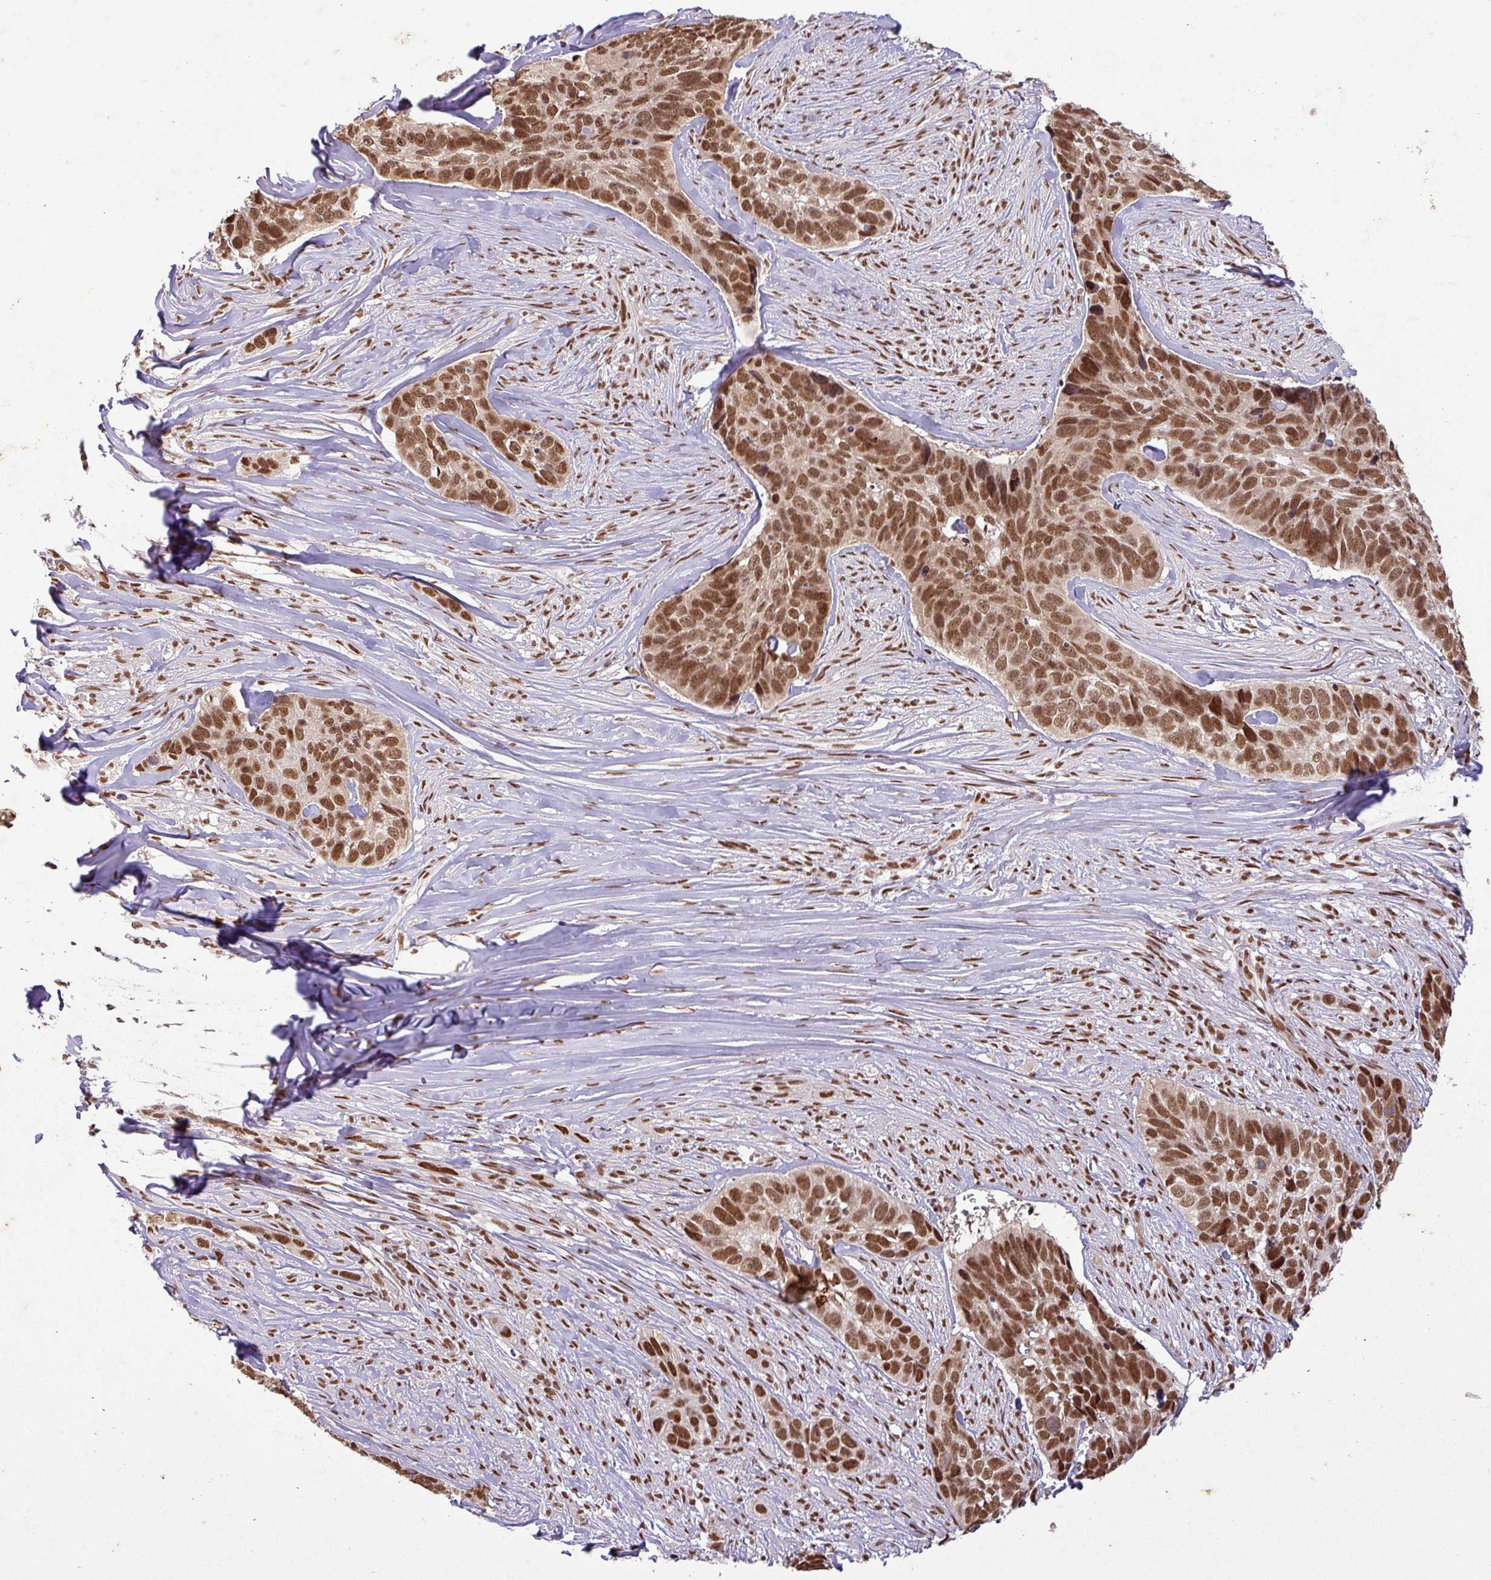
{"staining": {"intensity": "strong", "quantity": ">75%", "location": "nuclear"}, "tissue": "skin cancer", "cell_type": "Tumor cells", "image_type": "cancer", "snomed": [{"axis": "morphology", "description": "Basal cell carcinoma"}, {"axis": "topography", "description": "Skin"}], "caption": "Brown immunohistochemical staining in human skin cancer (basal cell carcinoma) reveals strong nuclear positivity in approximately >75% of tumor cells. Using DAB (3,3'-diaminobenzidine) (brown) and hematoxylin (blue) stains, captured at high magnification using brightfield microscopy.", "gene": "SRSF2", "patient": {"sex": "female", "age": 82}}